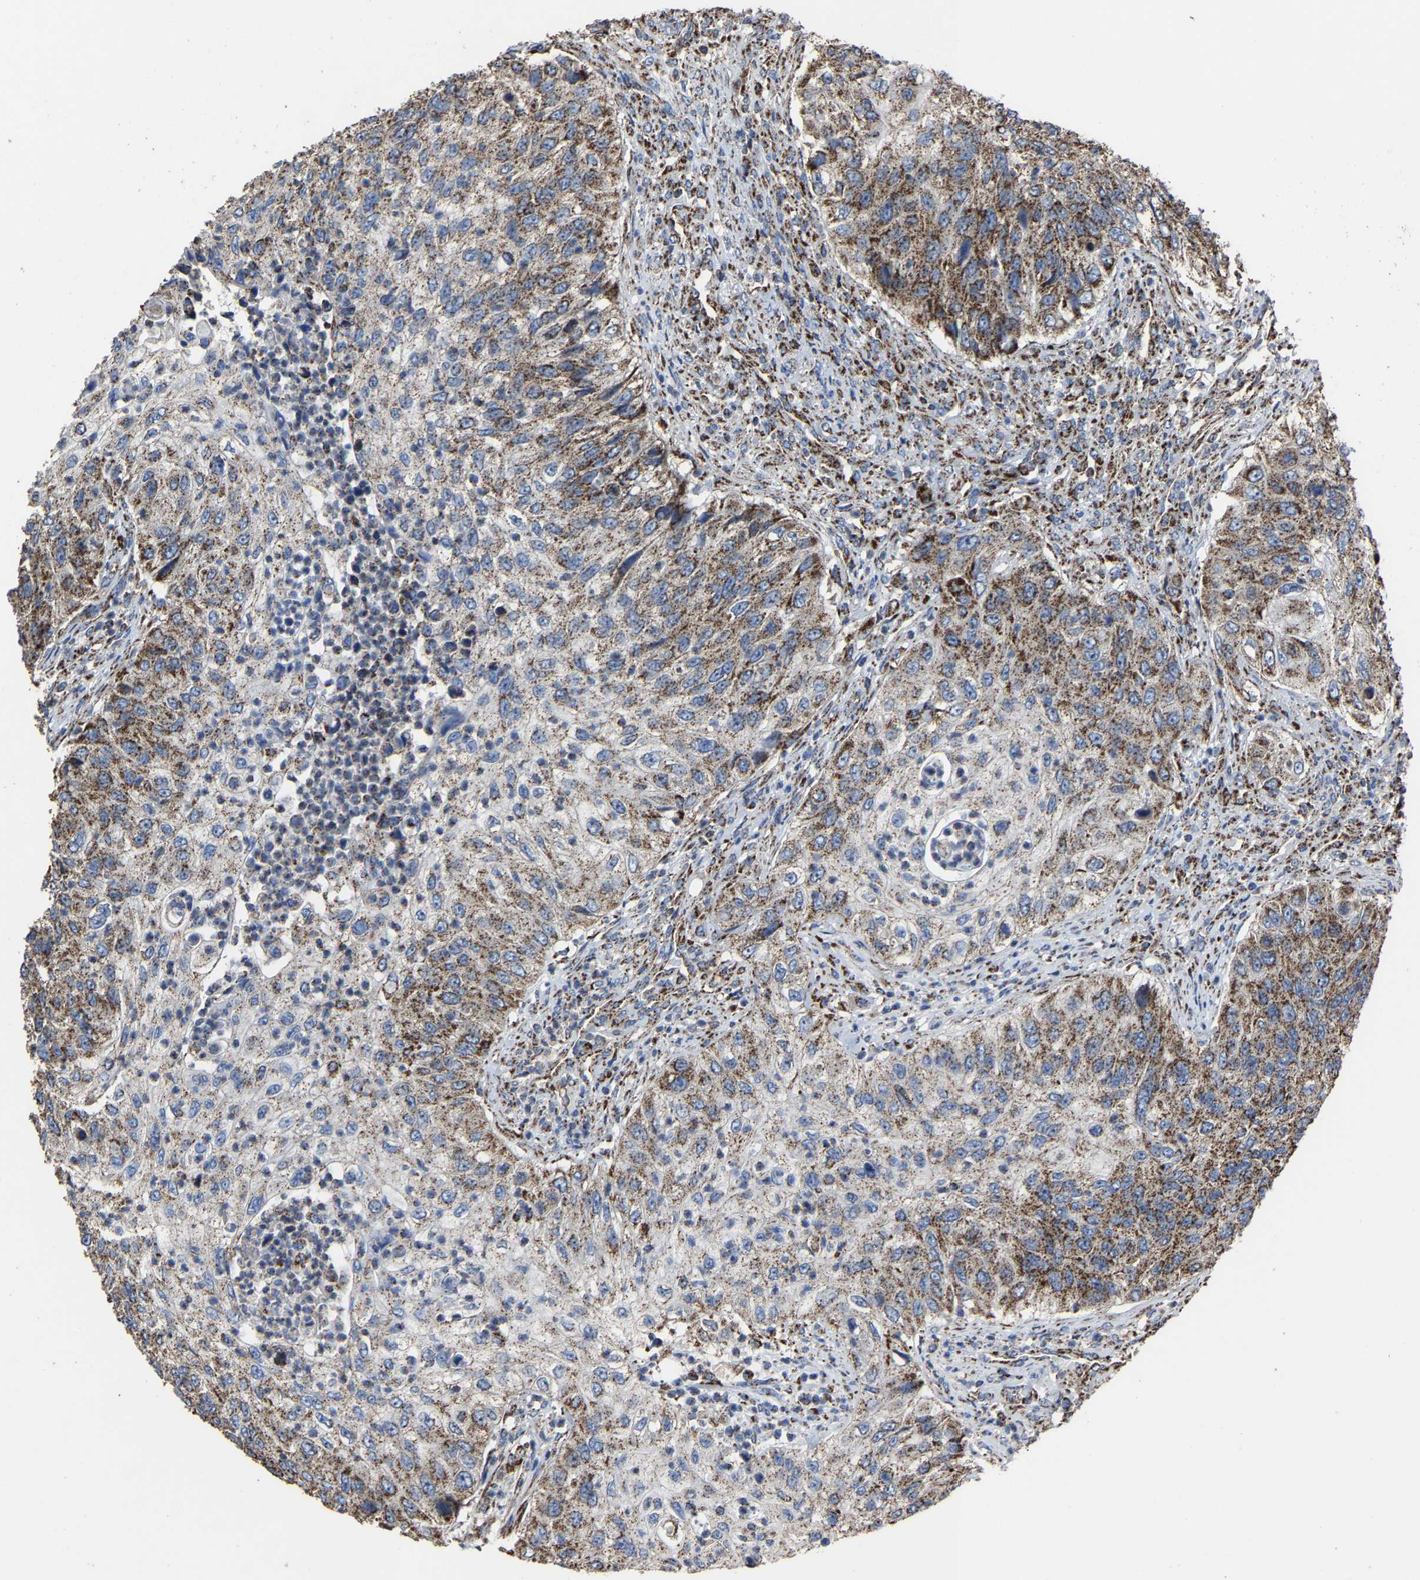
{"staining": {"intensity": "moderate", "quantity": ">75%", "location": "cytoplasmic/membranous"}, "tissue": "urothelial cancer", "cell_type": "Tumor cells", "image_type": "cancer", "snomed": [{"axis": "morphology", "description": "Urothelial carcinoma, High grade"}, {"axis": "topography", "description": "Urinary bladder"}], "caption": "A photomicrograph of human urothelial carcinoma (high-grade) stained for a protein reveals moderate cytoplasmic/membranous brown staining in tumor cells.", "gene": "NDUFV3", "patient": {"sex": "female", "age": 60}}